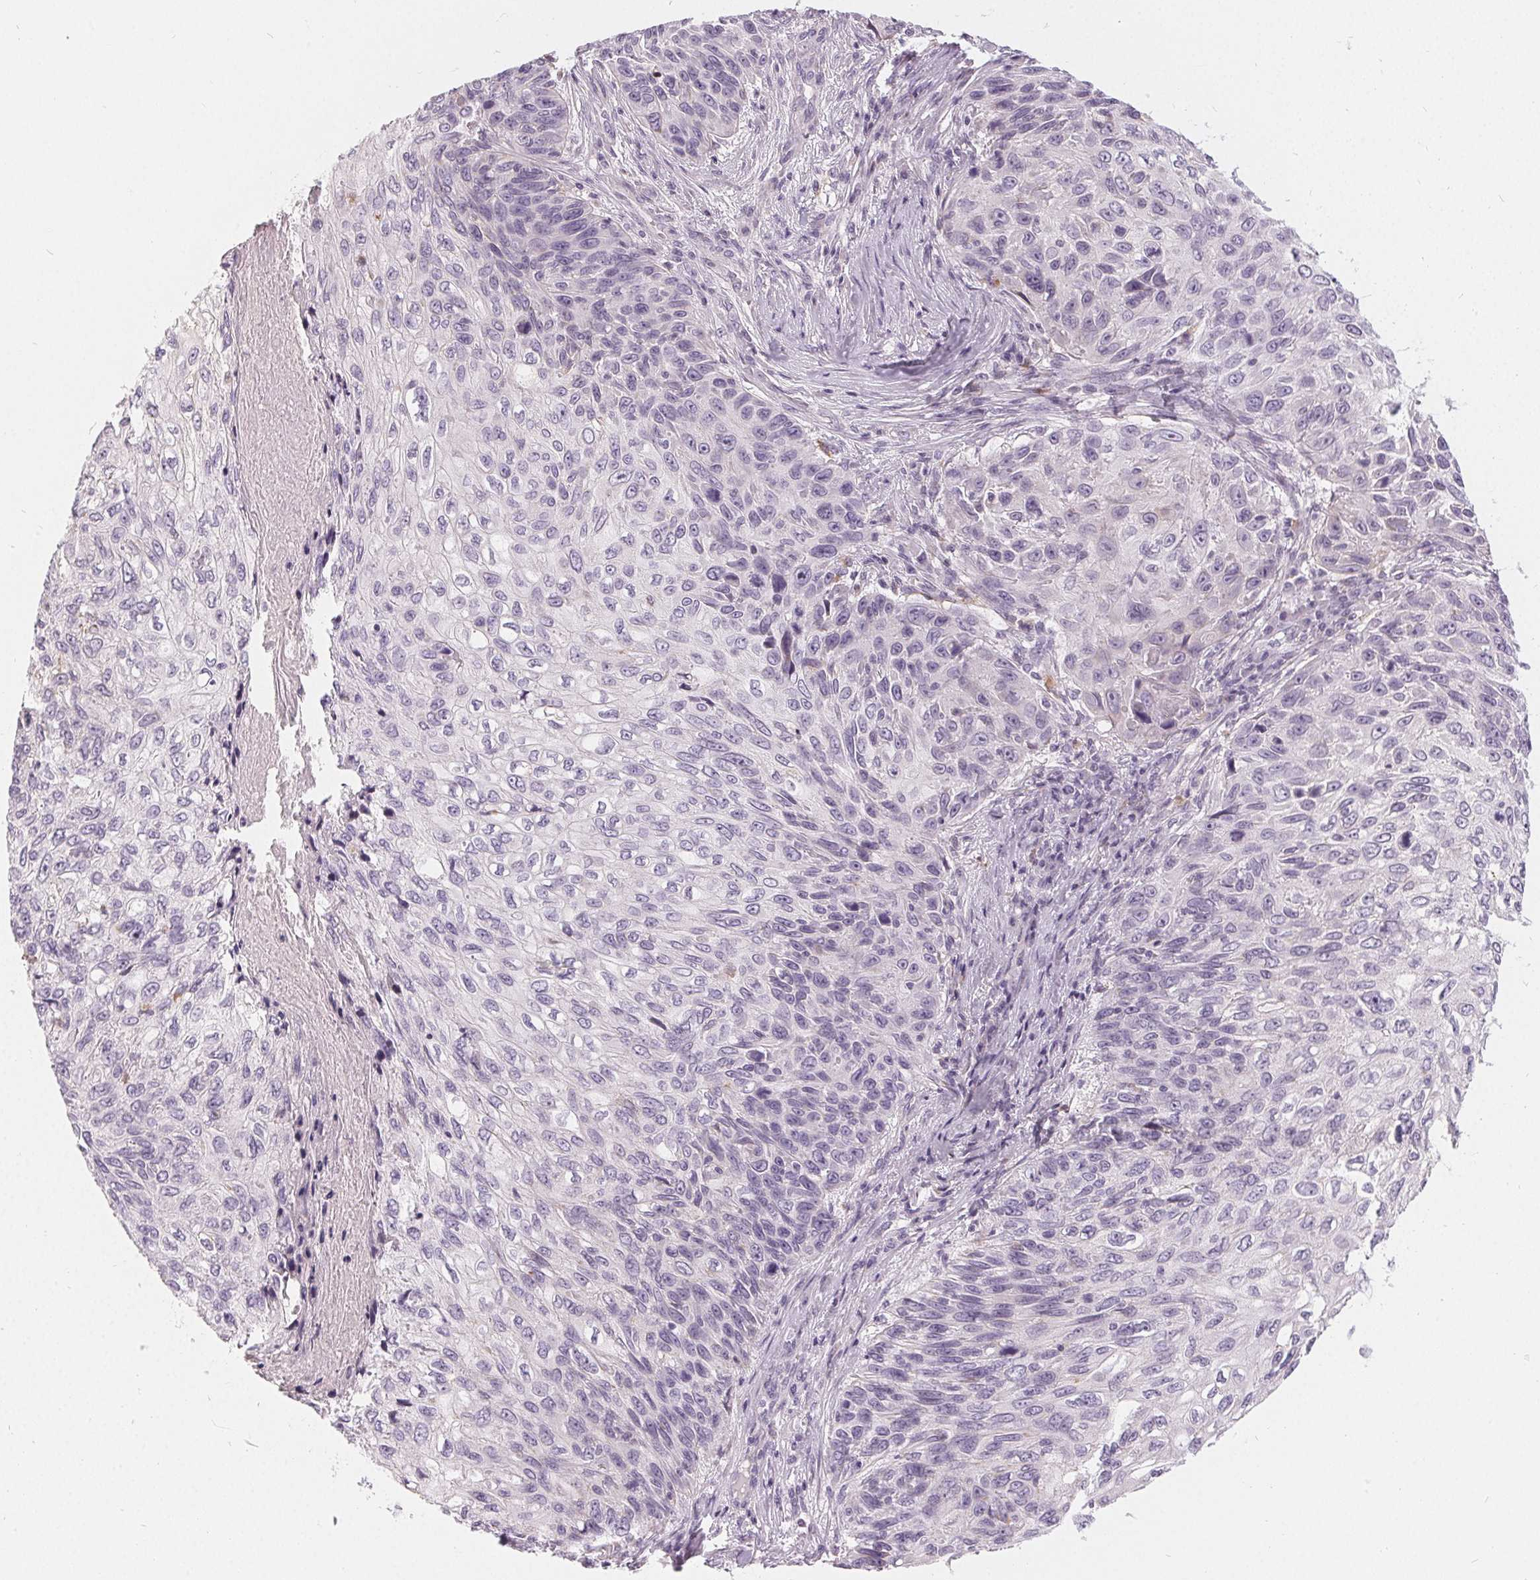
{"staining": {"intensity": "negative", "quantity": "none", "location": "none"}, "tissue": "skin cancer", "cell_type": "Tumor cells", "image_type": "cancer", "snomed": [{"axis": "morphology", "description": "Squamous cell carcinoma, NOS"}, {"axis": "topography", "description": "Skin"}], "caption": "Immunohistochemistry of human squamous cell carcinoma (skin) demonstrates no positivity in tumor cells. (DAB immunohistochemistry visualized using brightfield microscopy, high magnification).", "gene": "HOPX", "patient": {"sex": "male", "age": 92}}